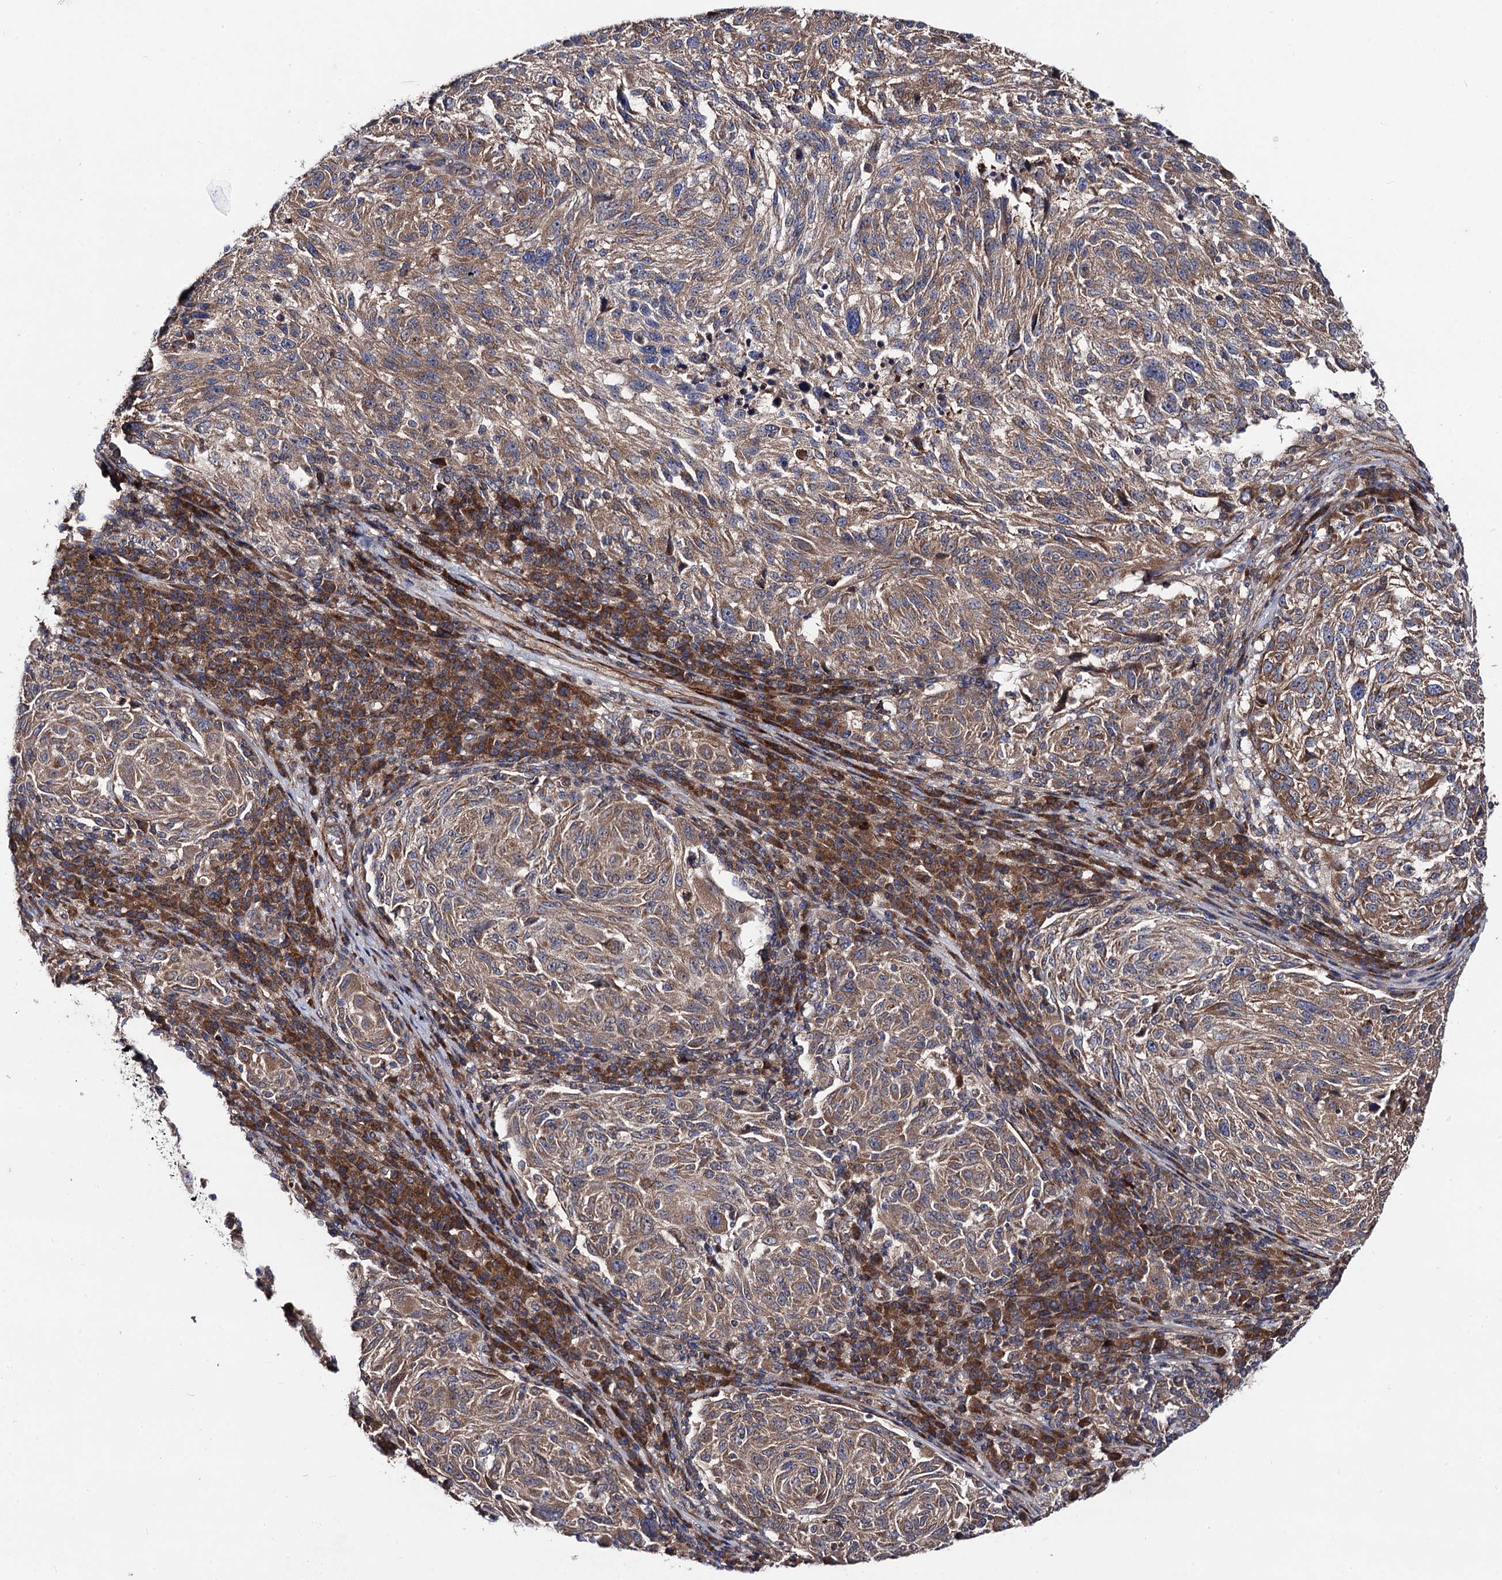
{"staining": {"intensity": "moderate", "quantity": ">75%", "location": "cytoplasmic/membranous"}, "tissue": "melanoma", "cell_type": "Tumor cells", "image_type": "cancer", "snomed": [{"axis": "morphology", "description": "Malignant melanoma, NOS"}, {"axis": "topography", "description": "Skin"}], "caption": "Melanoma was stained to show a protein in brown. There is medium levels of moderate cytoplasmic/membranous positivity in approximately >75% of tumor cells.", "gene": "DYDC1", "patient": {"sex": "male", "age": 53}}